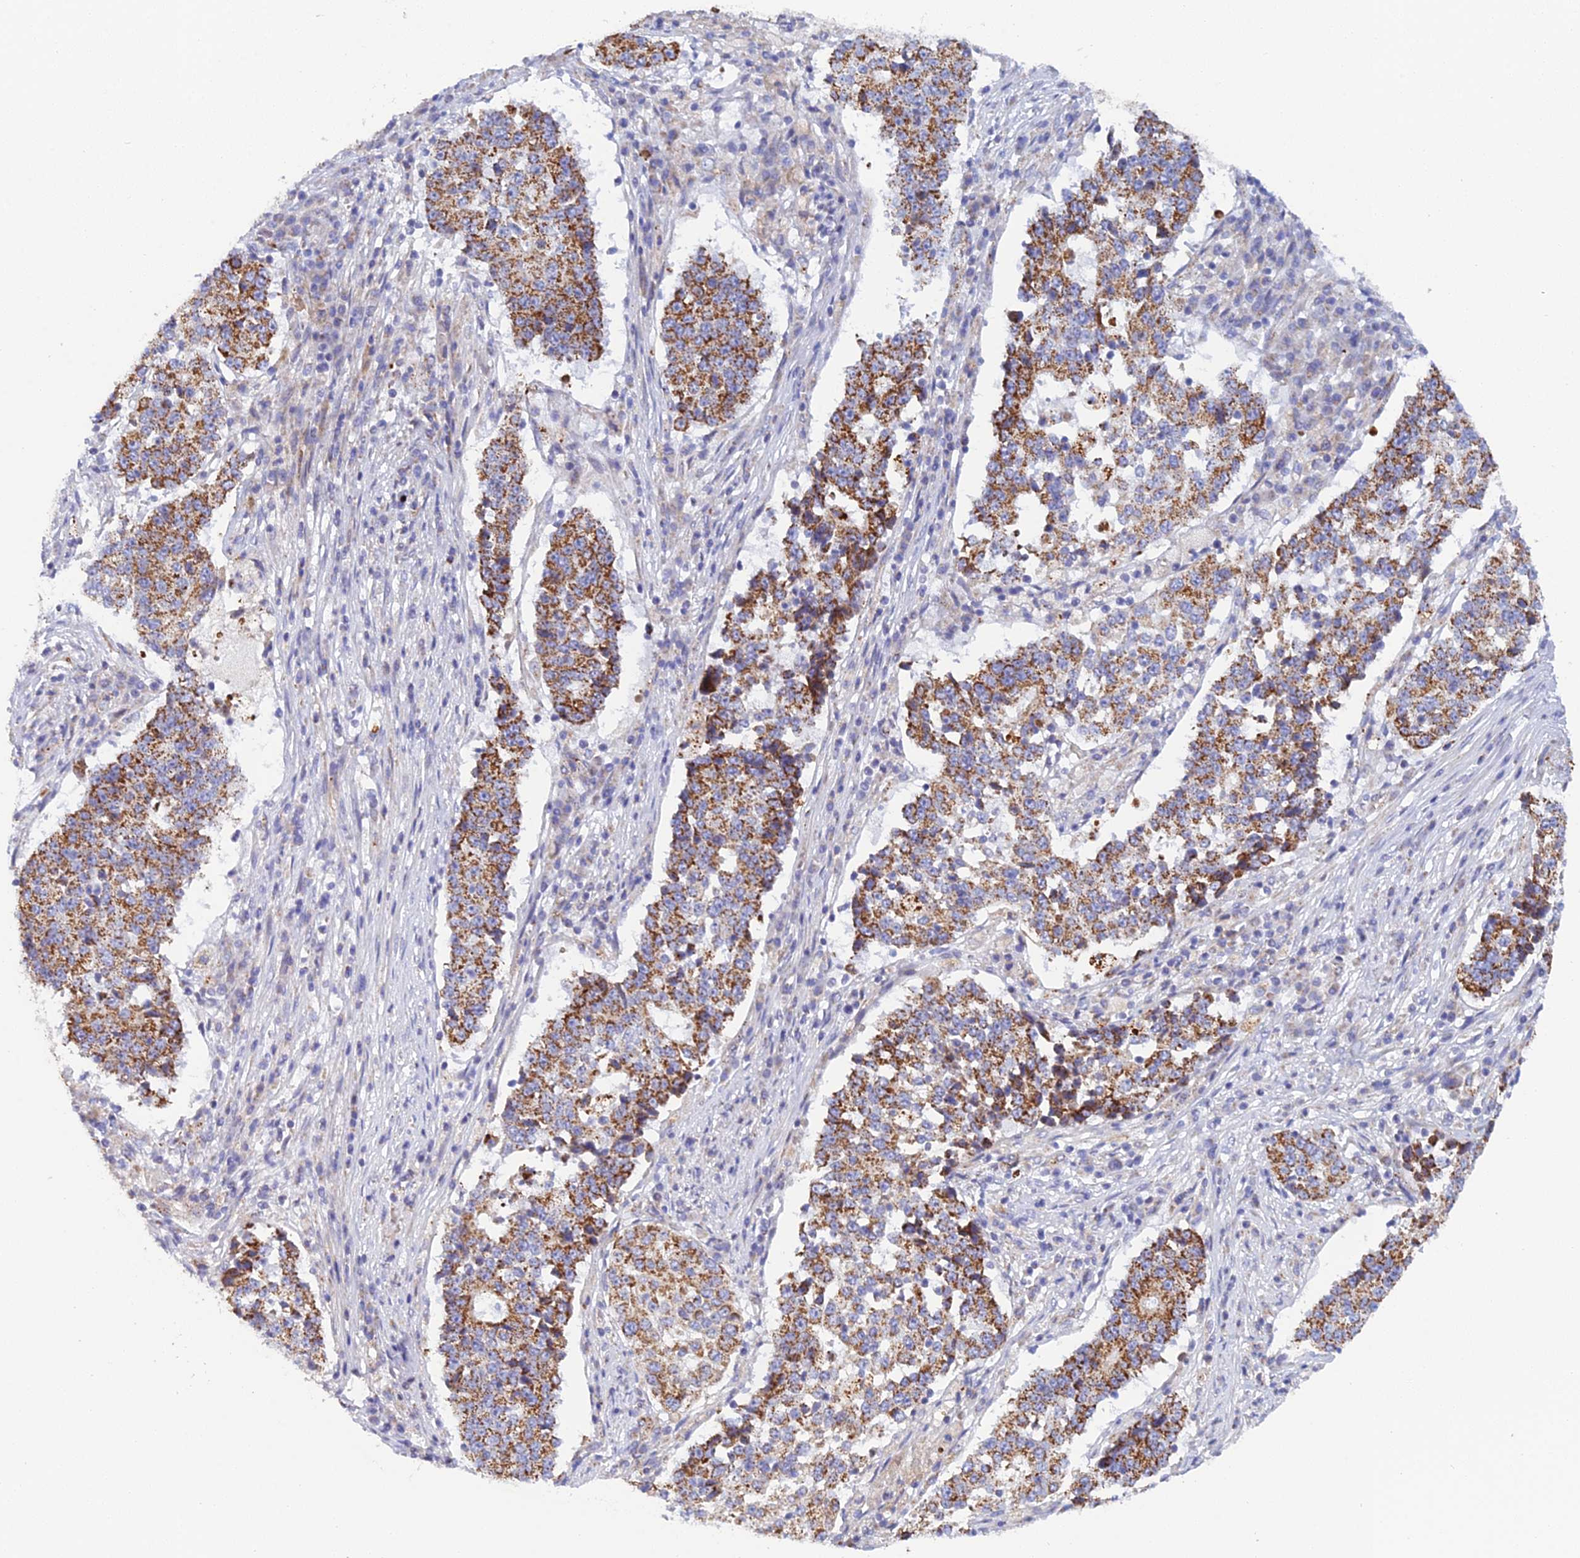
{"staining": {"intensity": "moderate", "quantity": ">75%", "location": "cytoplasmic/membranous"}, "tissue": "stomach cancer", "cell_type": "Tumor cells", "image_type": "cancer", "snomed": [{"axis": "morphology", "description": "Adenocarcinoma, NOS"}, {"axis": "topography", "description": "Stomach"}], "caption": "Protein staining of stomach cancer tissue shows moderate cytoplasmic/membranous staining in approximately >75% of tumor cells.", "gene": "CSPG4", "patient": {"sex": "male", "age": 59}}